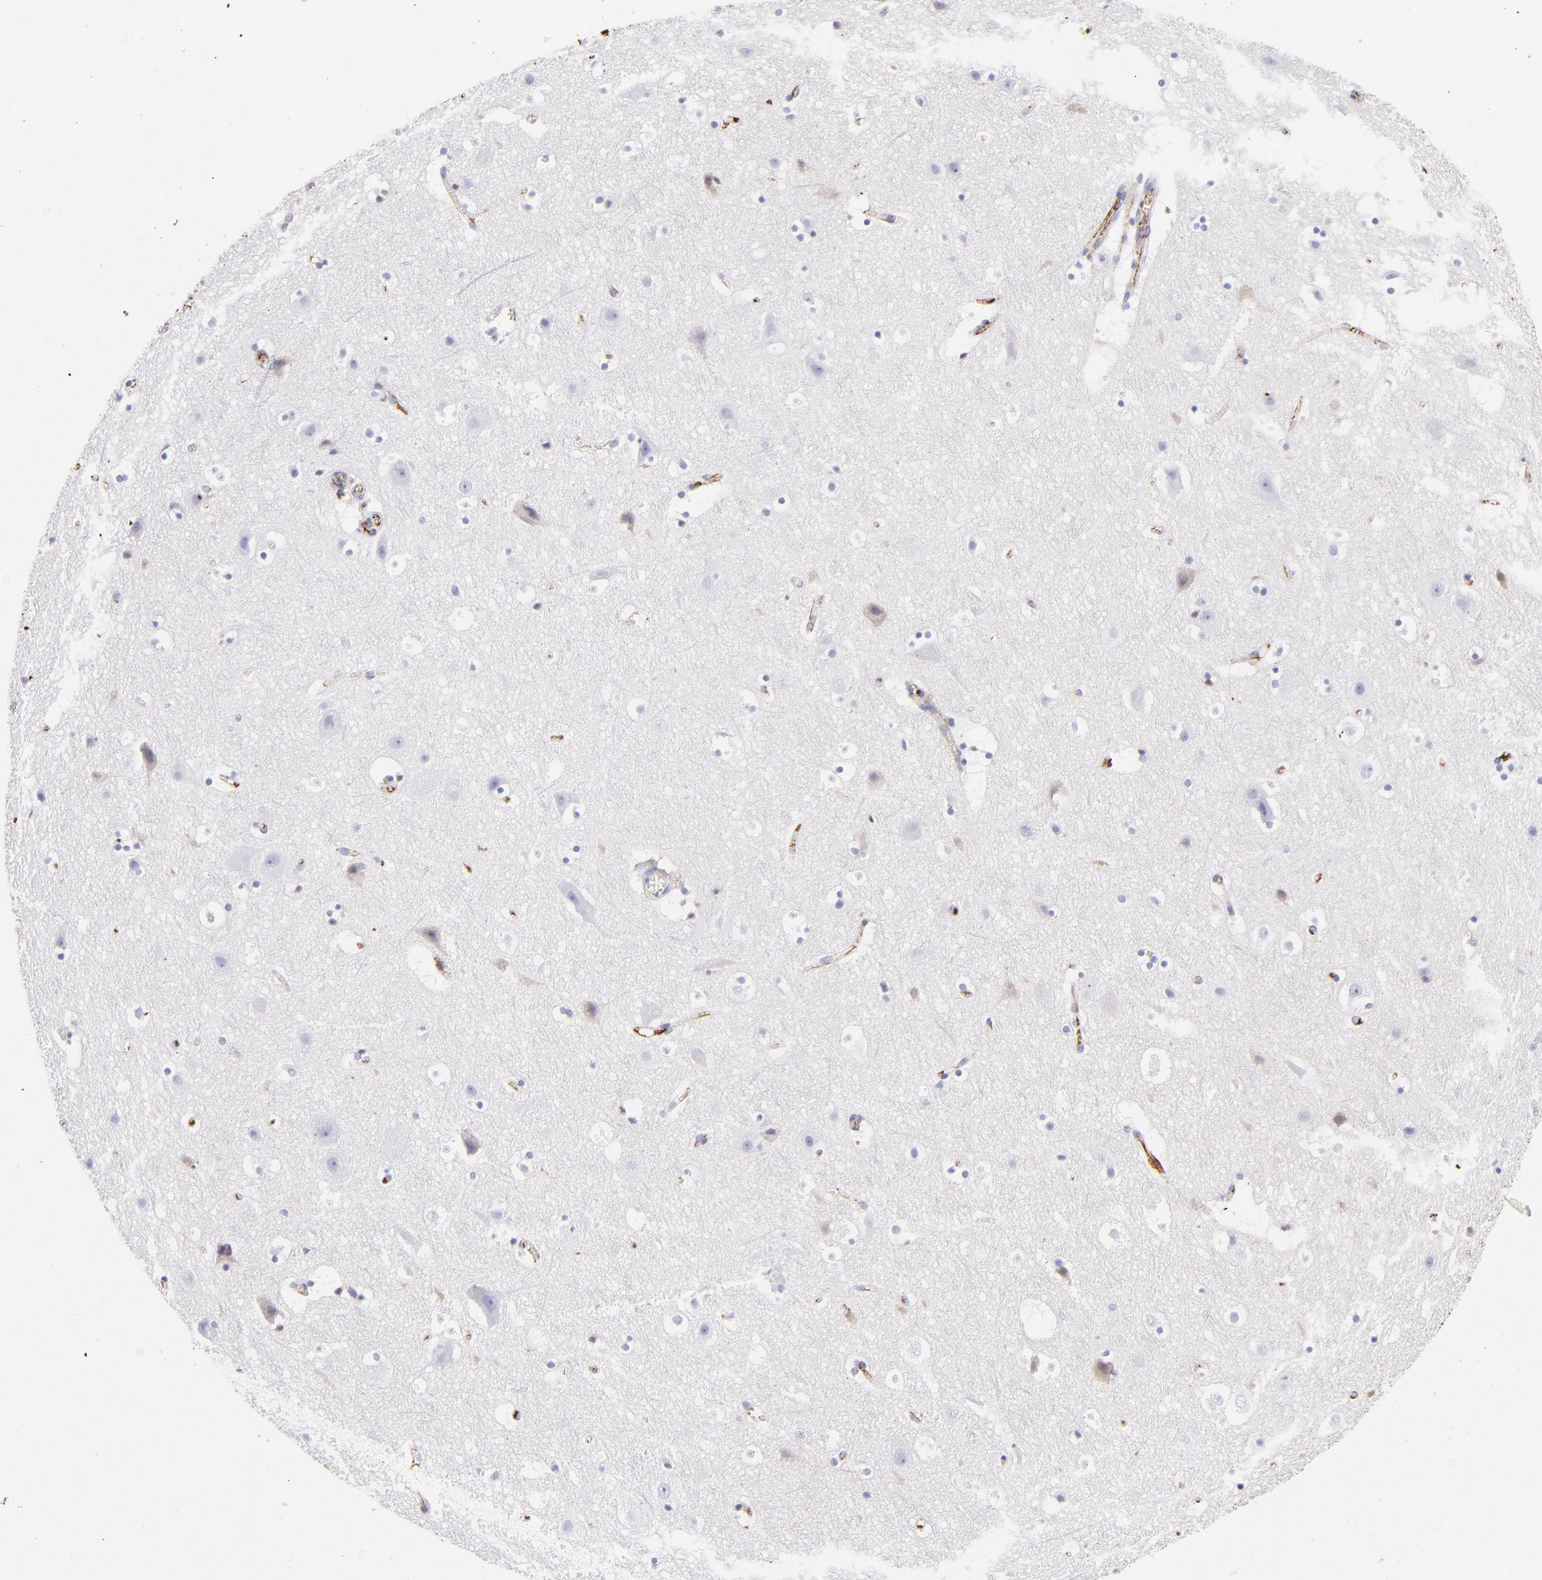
{"staining": {"intensity": "moderate", "quantity": ">75%", "location": "cytoplasmic/membranous"}, "tissue": "cerebral cortex", "cell_type": "Endothelial cells", "image_type": "normal", "snomed": [{"axis": "morphology", "description": "Normal tissue, NOS"}, {"axis": "topography", "description": "Cerebral cortex"}], "caption": "DAB (3,3'-diaminobenzidine) immunohistochemical staining of benign cerebral cortex shows moderate cytoplasmic/membranous protein staining in about >75% of endothelial cells.", "gene": "FGB", "patient": {"sex": "male", "age": 45}}